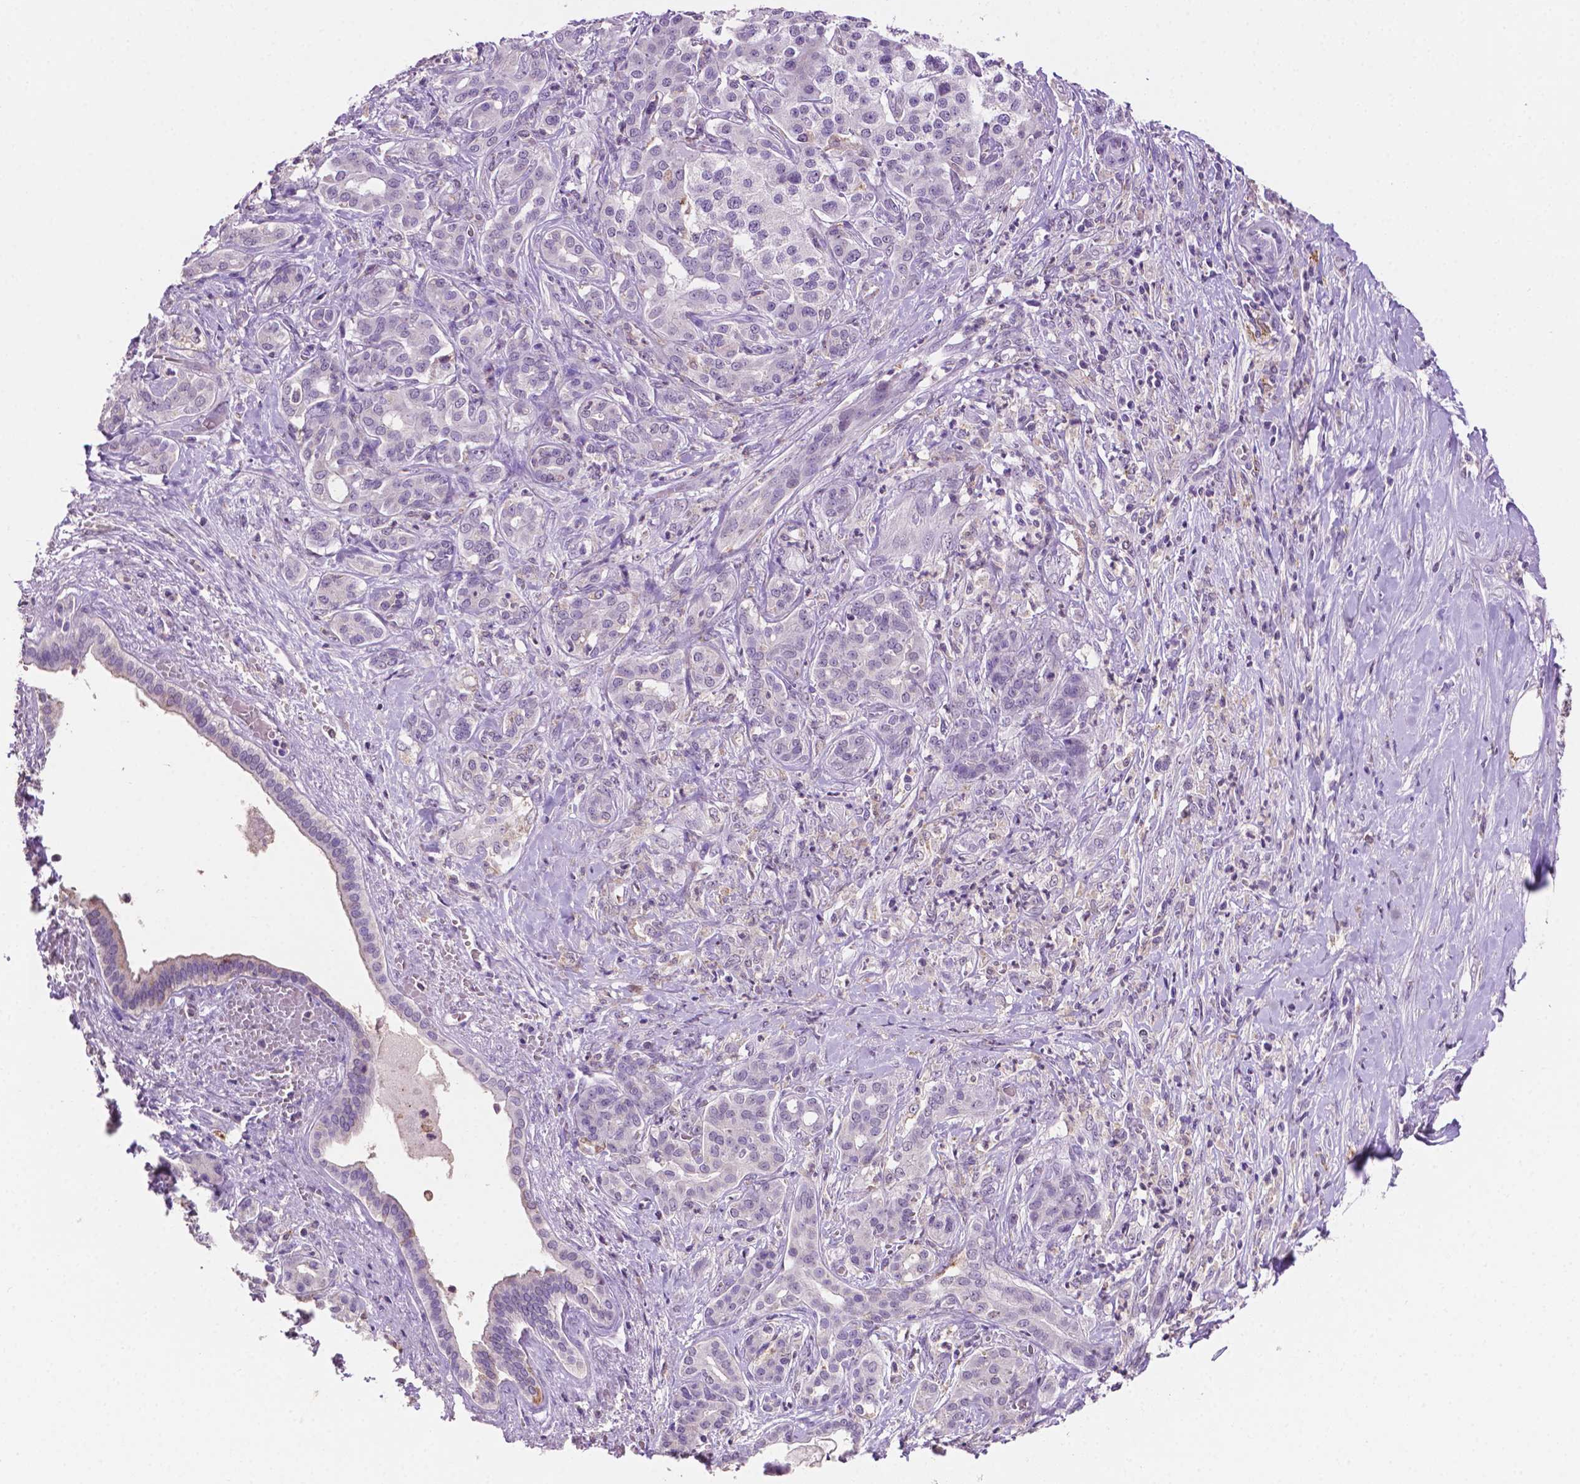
{"staining": {"intensity": "negative", "quantity": "none", "location": "none"}, "tissue": "pancreatic cancer", "cell_type": "Tumor cells", "image_type": "cancer", "snomed": [{"axis": "morphology", "description": "Normal tissue, NOS"}, {"axis": "morphology", "description": "Inflammation, NOS"}, {"axis": "morphology", "description": "Adenocarcinoma, NOS"}, {"axis": "topography", "description": "Pancreas"}], "caption": "DAB (3,3'-diaminobenzidine) immunohistochemical staining of human pancreatic adenocarcinoma exhibits no significant staining in tumor cells.", "gene": "PTPN6", "patient": {"sex": "male", "age": 57}}